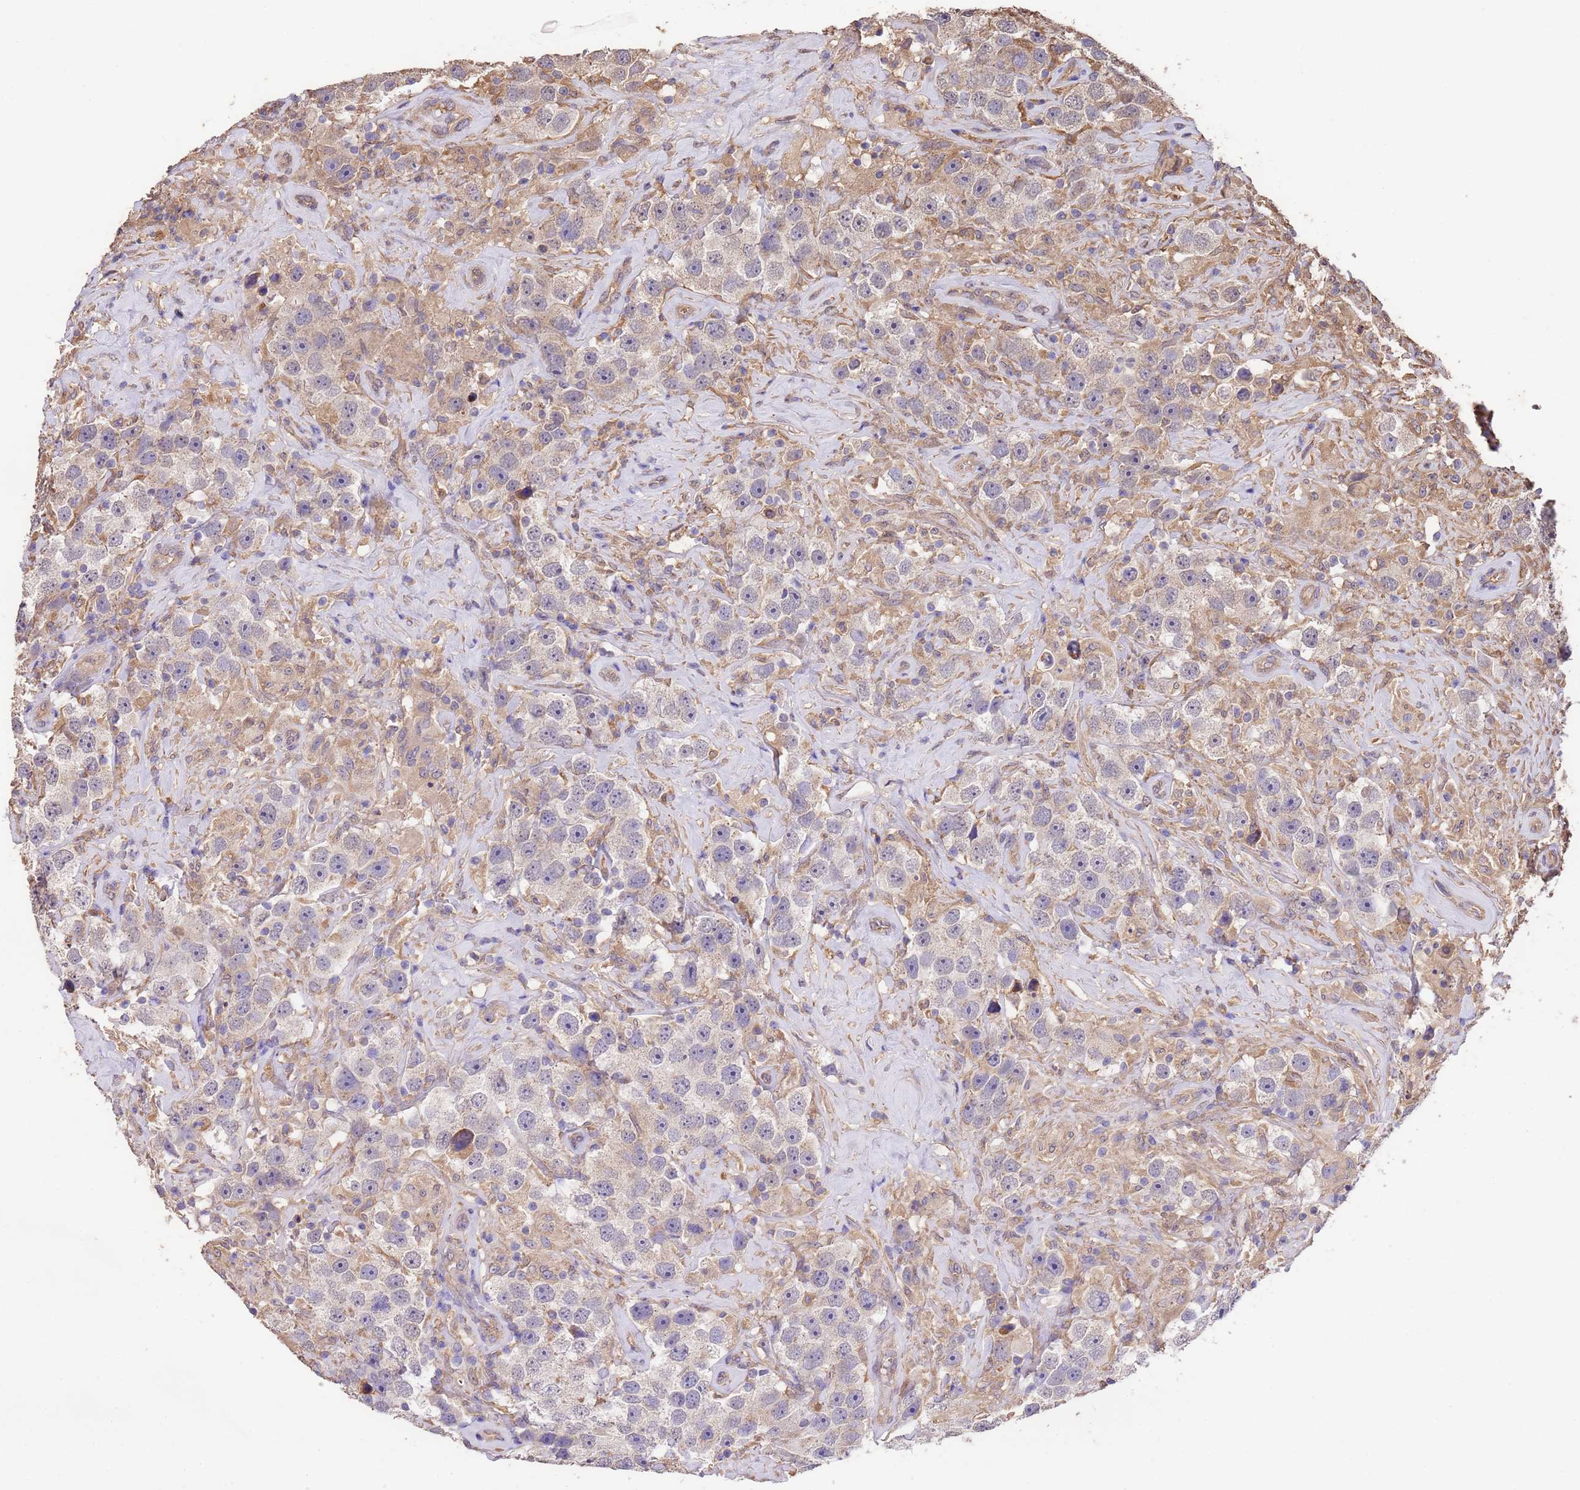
{"staining": {"intensity": "weak", "quantity": "<25%", "location": "cytoplasmic/membranous"}, "tissue": "testis cancer", "cell_type": "Tumor cells", "image_type": "cancer", "snomed": [{"axis": "morphology", "description": "Seminoma, NOS"}, {"axis": "topography", "description": "Testis"}], "caption": "Immunohistochemistry histopathology image of testis cancer stained for a protein (brown), which shows no staining in tumor cells.", "gene": "NPHP1", "patient": {"sex": "male", "age": 49}}